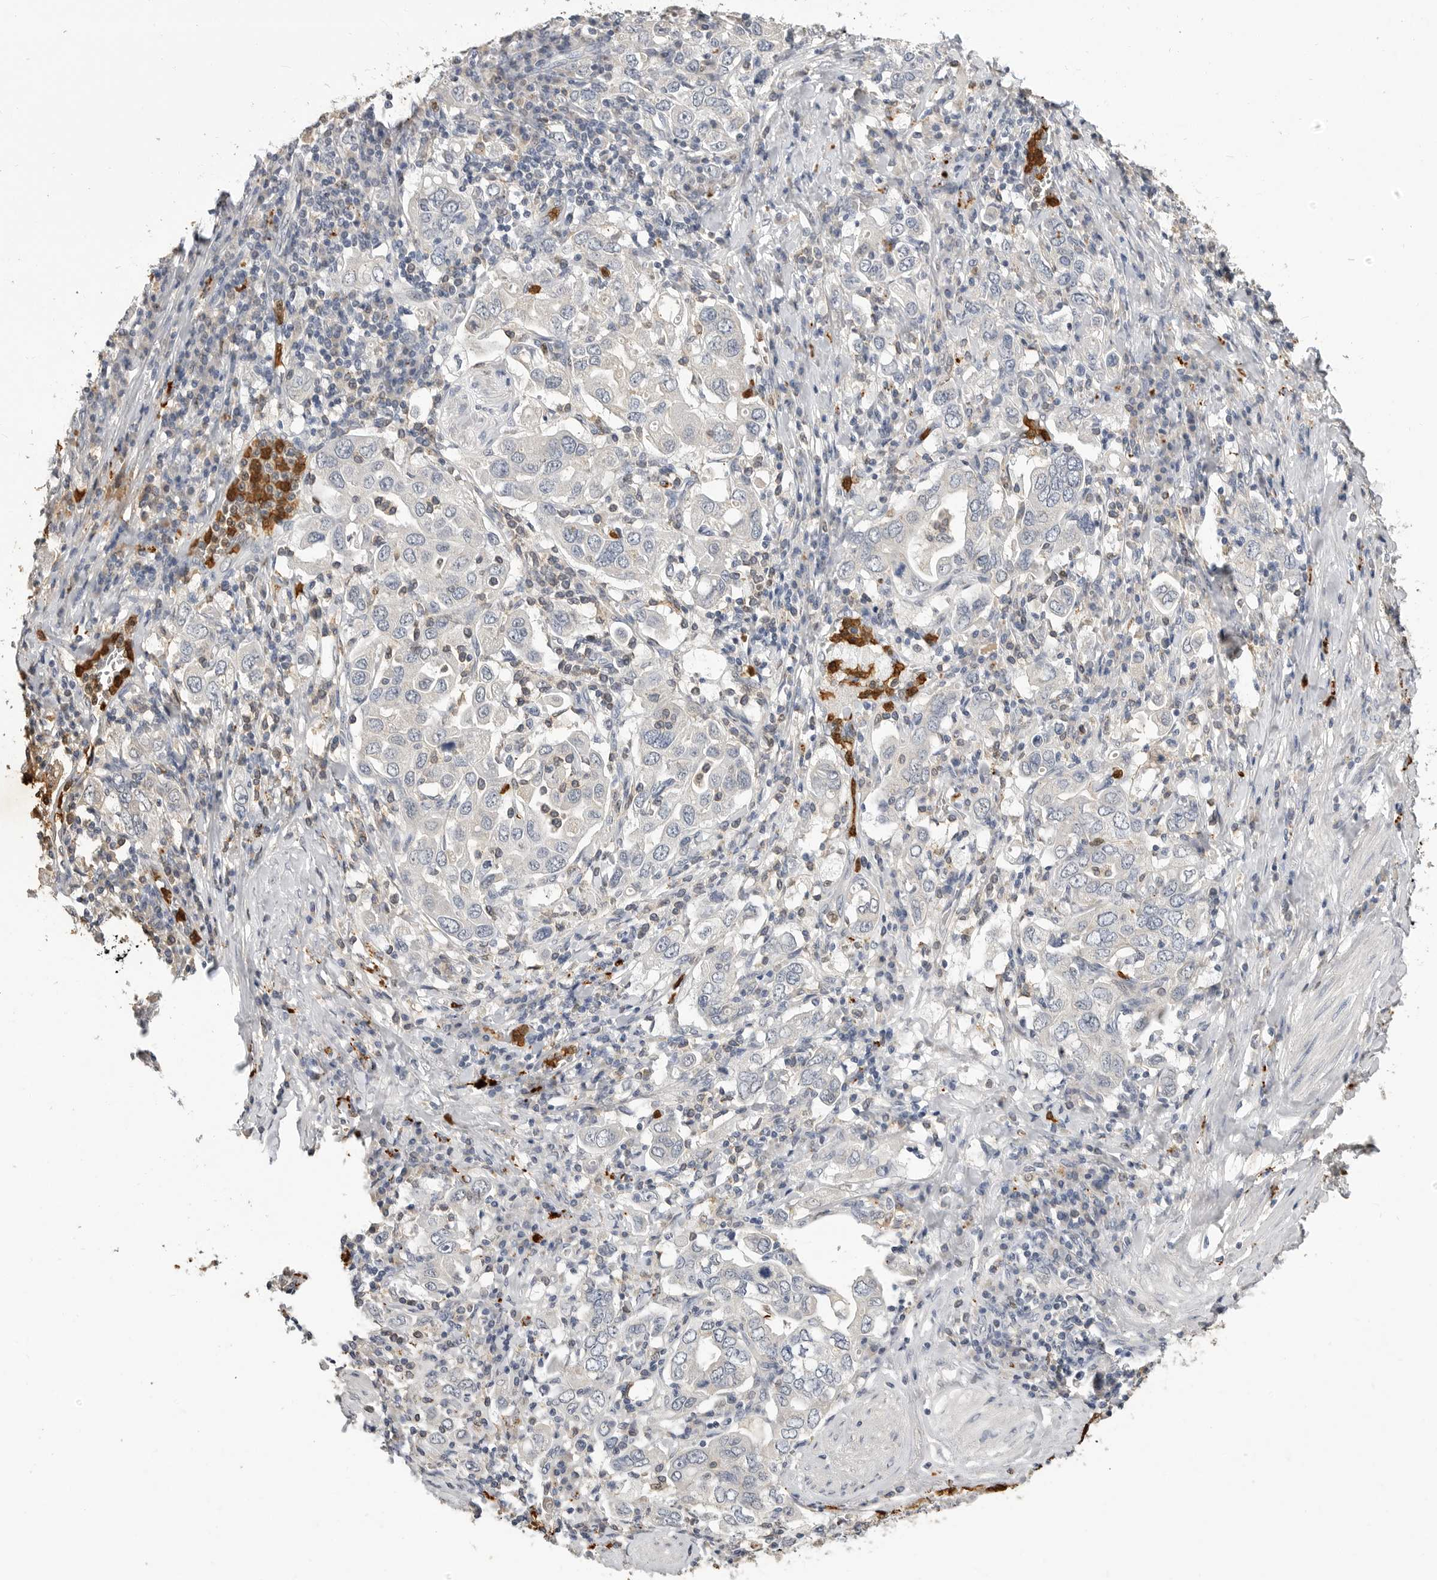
{"staining": {"intensity": "negative", "quantity": "none", "location": "none"}, "tissue": "stomach cancer", "cell_type": "Tumor cells", "image_type": "cancer", "snomed": [{"axis": "morphology", "description": "Adenocarcinoma, NOS"}, {"axis": "topography", "description": "Stomach, upper"}], "caption": "Stomach adenocarcinoma stained for a protein using IHC reveals no expression tumor cells.", "gene": "LTBR", "patient": {"sex": "male", "age": 62}}